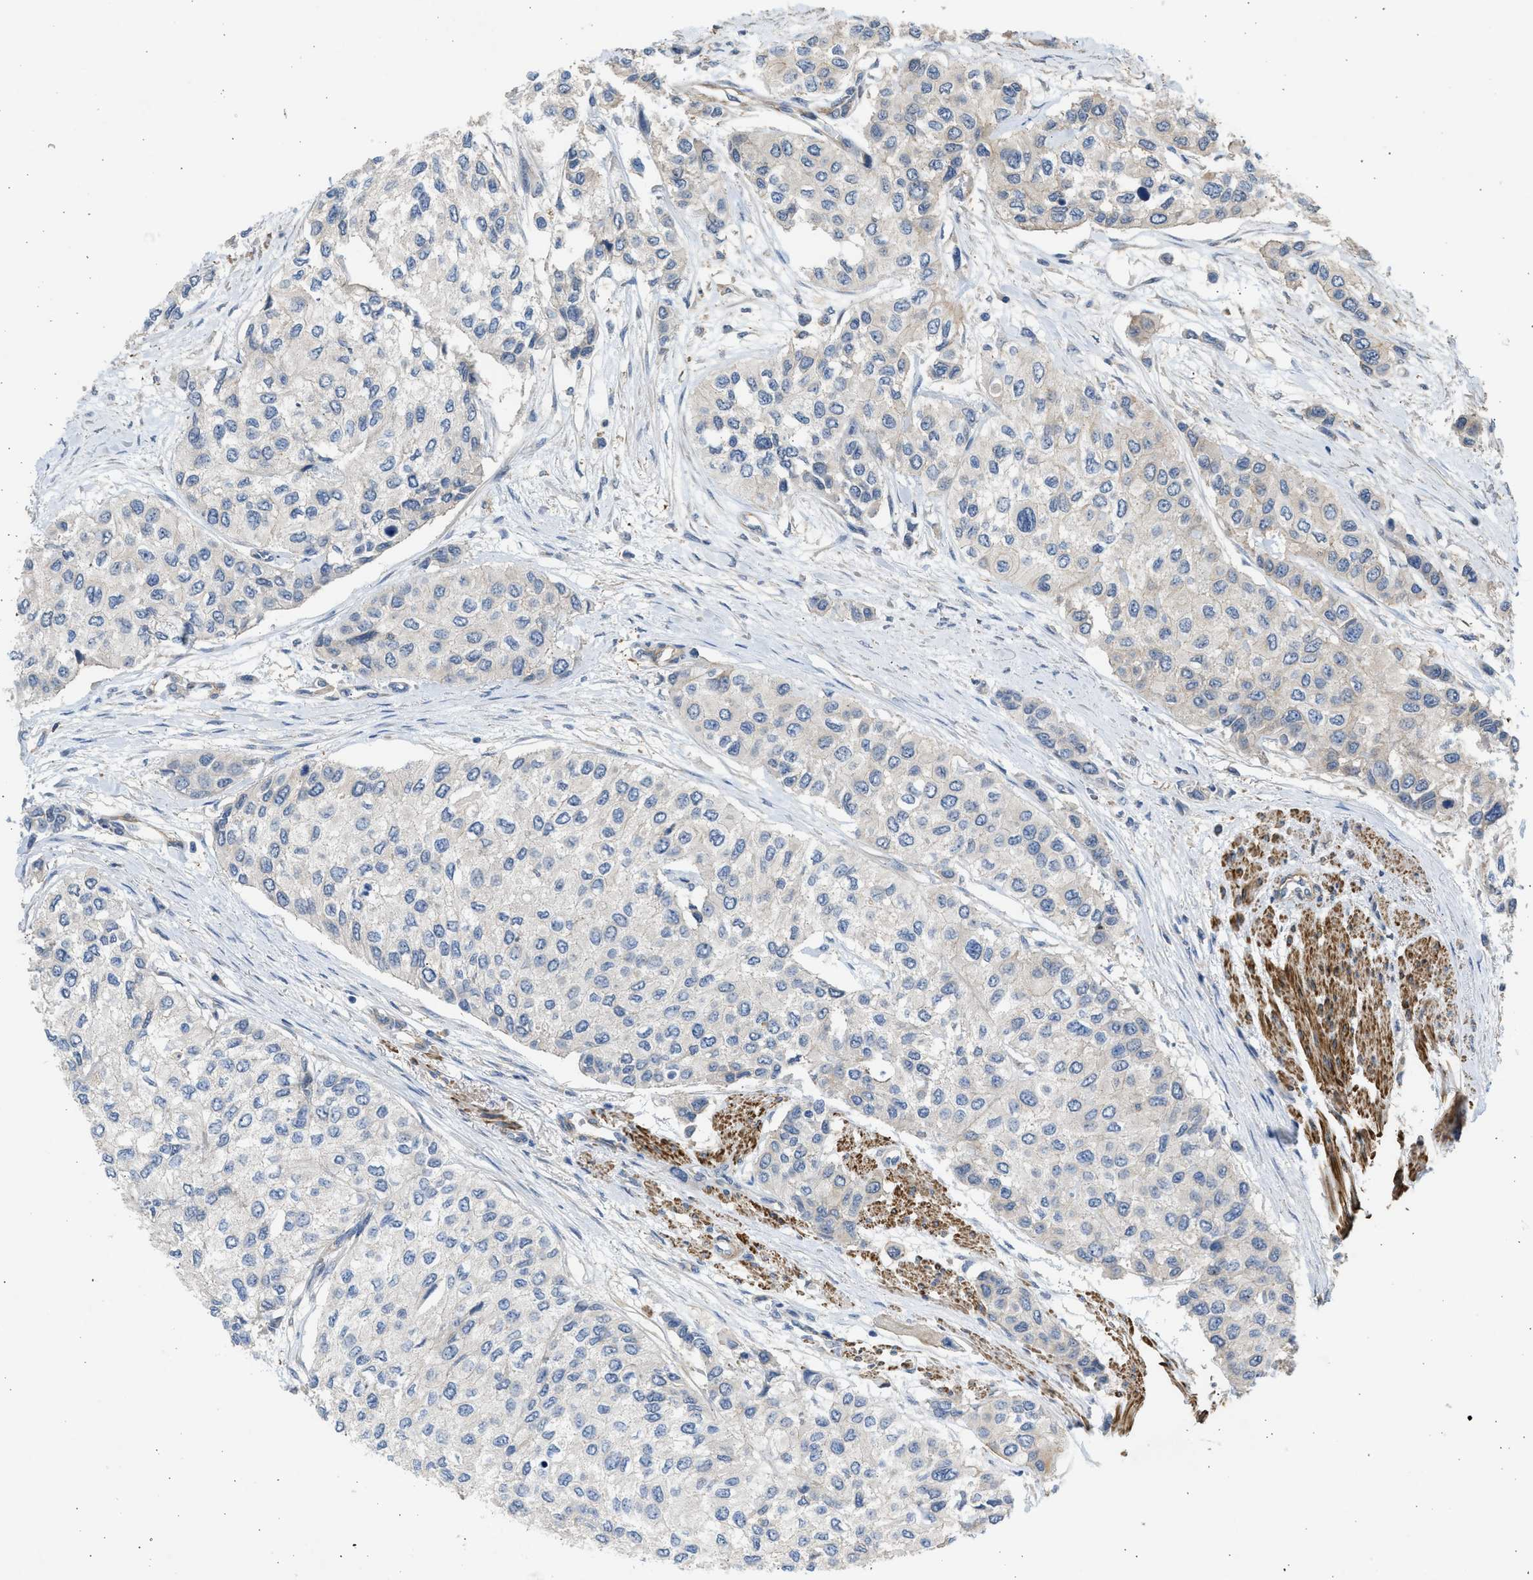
{"staining": {"intensity": "negative", "quantity": "none", "location": "none"}, "tissue": "urothelial cancer", "cell_type": "Tumor cells", "image_type": "cancer", "snomed": [{"axis": "morphology", "description": "Urothelial carcinoma, High grade"}, {"axis": "topography", "description": "Urinary bladder"}], "caption": "The IHC histopathology image has no significant expression in tumor cells of urothelial cancer tissue.", "gene": "PCNX3", "patient": {"sex": "female", "age": 56}}